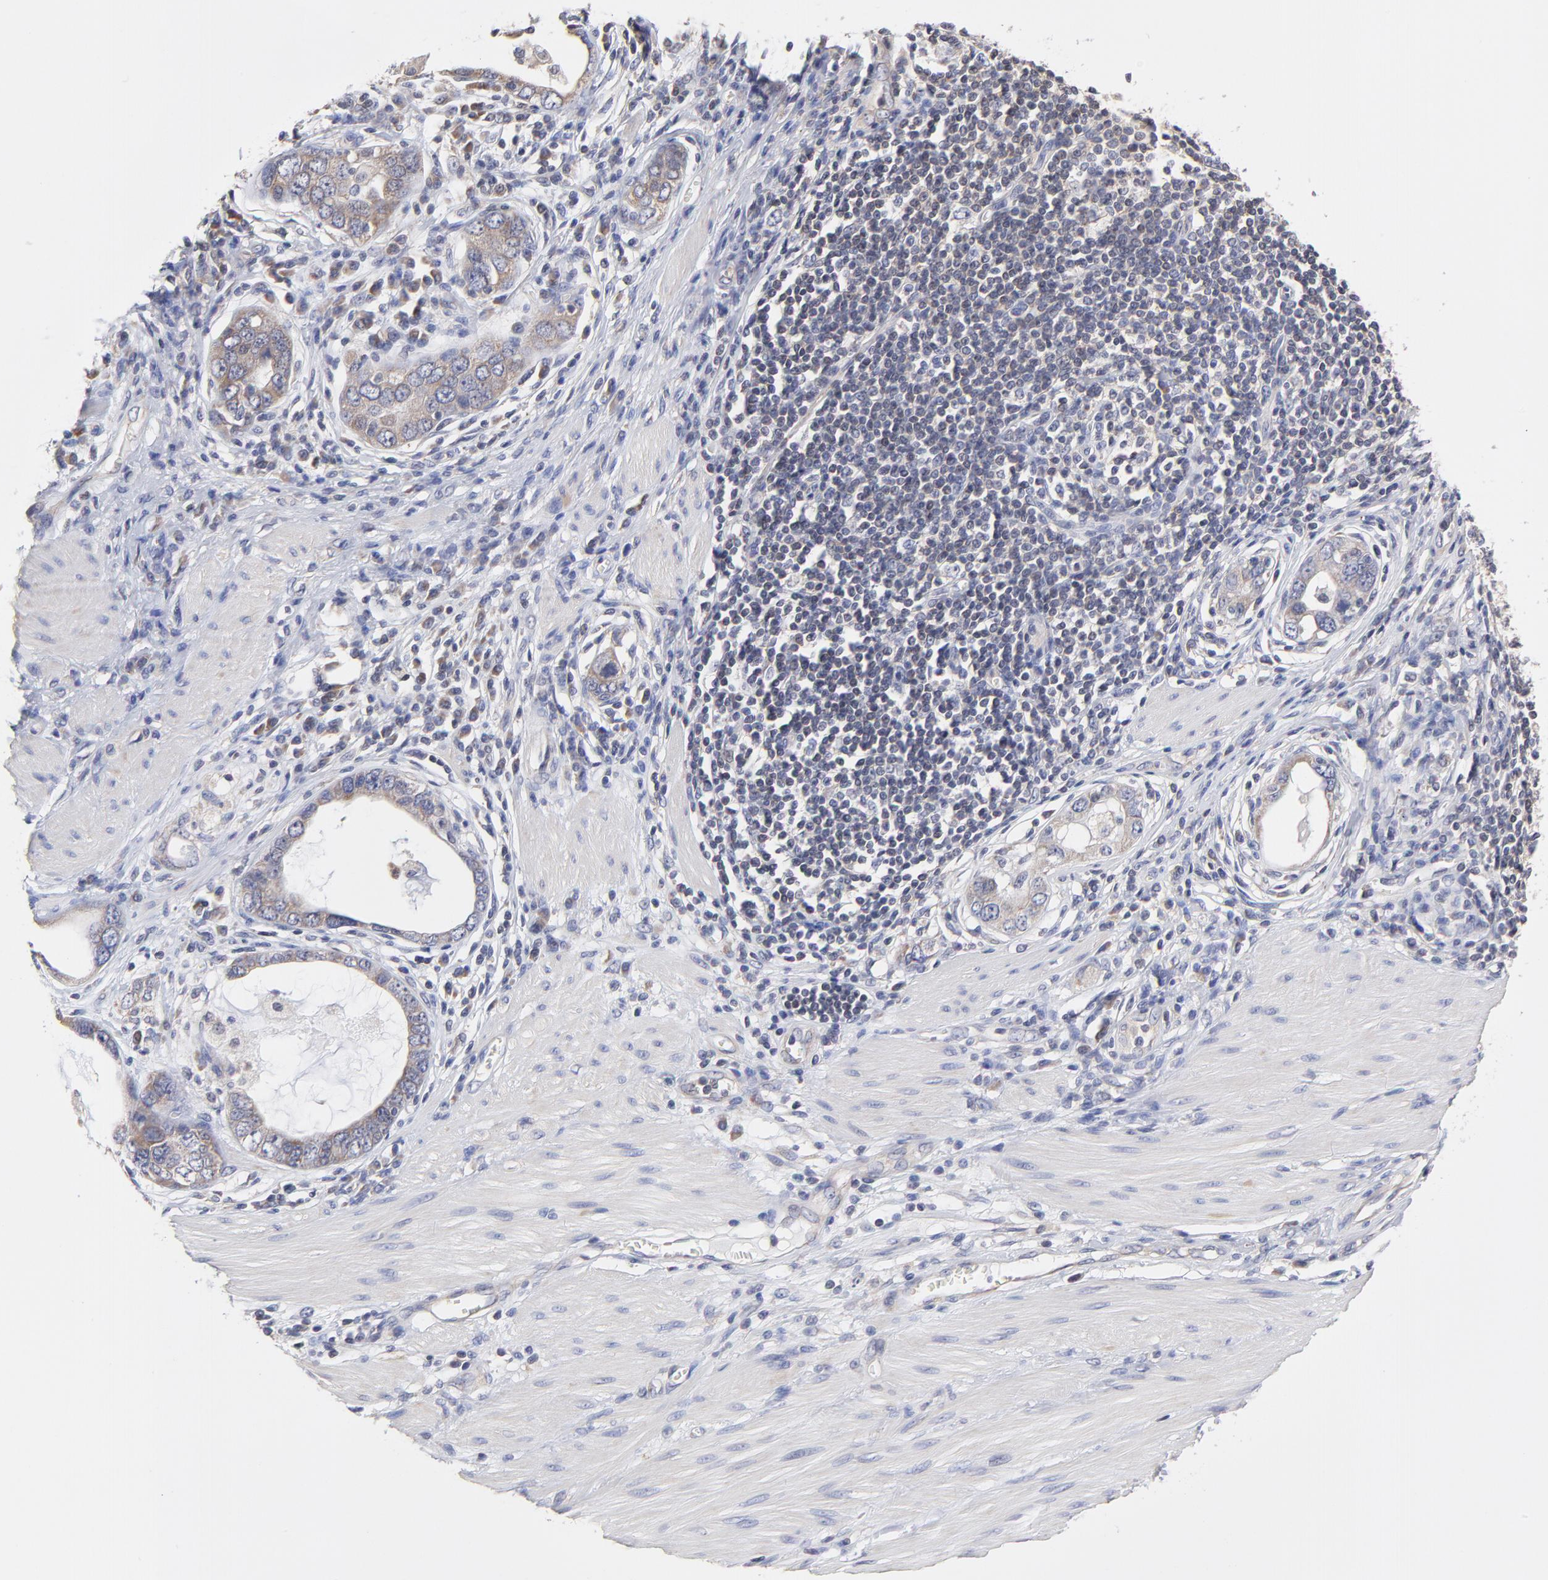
{"staining": {"intensity": "weak", "quantity": ">75%", "location": "cytoplasmic/membranous"}, "tissue": "stomach cancer", "cell_type": "Tumor cells", "image_type": "cancer", "snomed": [{"axis": "morphology", "description": "Adenocarcinoma, NOS"}, {"axis": "topography", "description": "Stomach, lower"}], "caption": "IHC (DAB (3,3'-diaminobenzidine)) staining of human stomach cancer exhibits weak cytoplasmic/membranous protein staining in approximately >75% of tumor cells.", "gene": "PCMT1", "patient": {"sex": "female", "age": 93}}